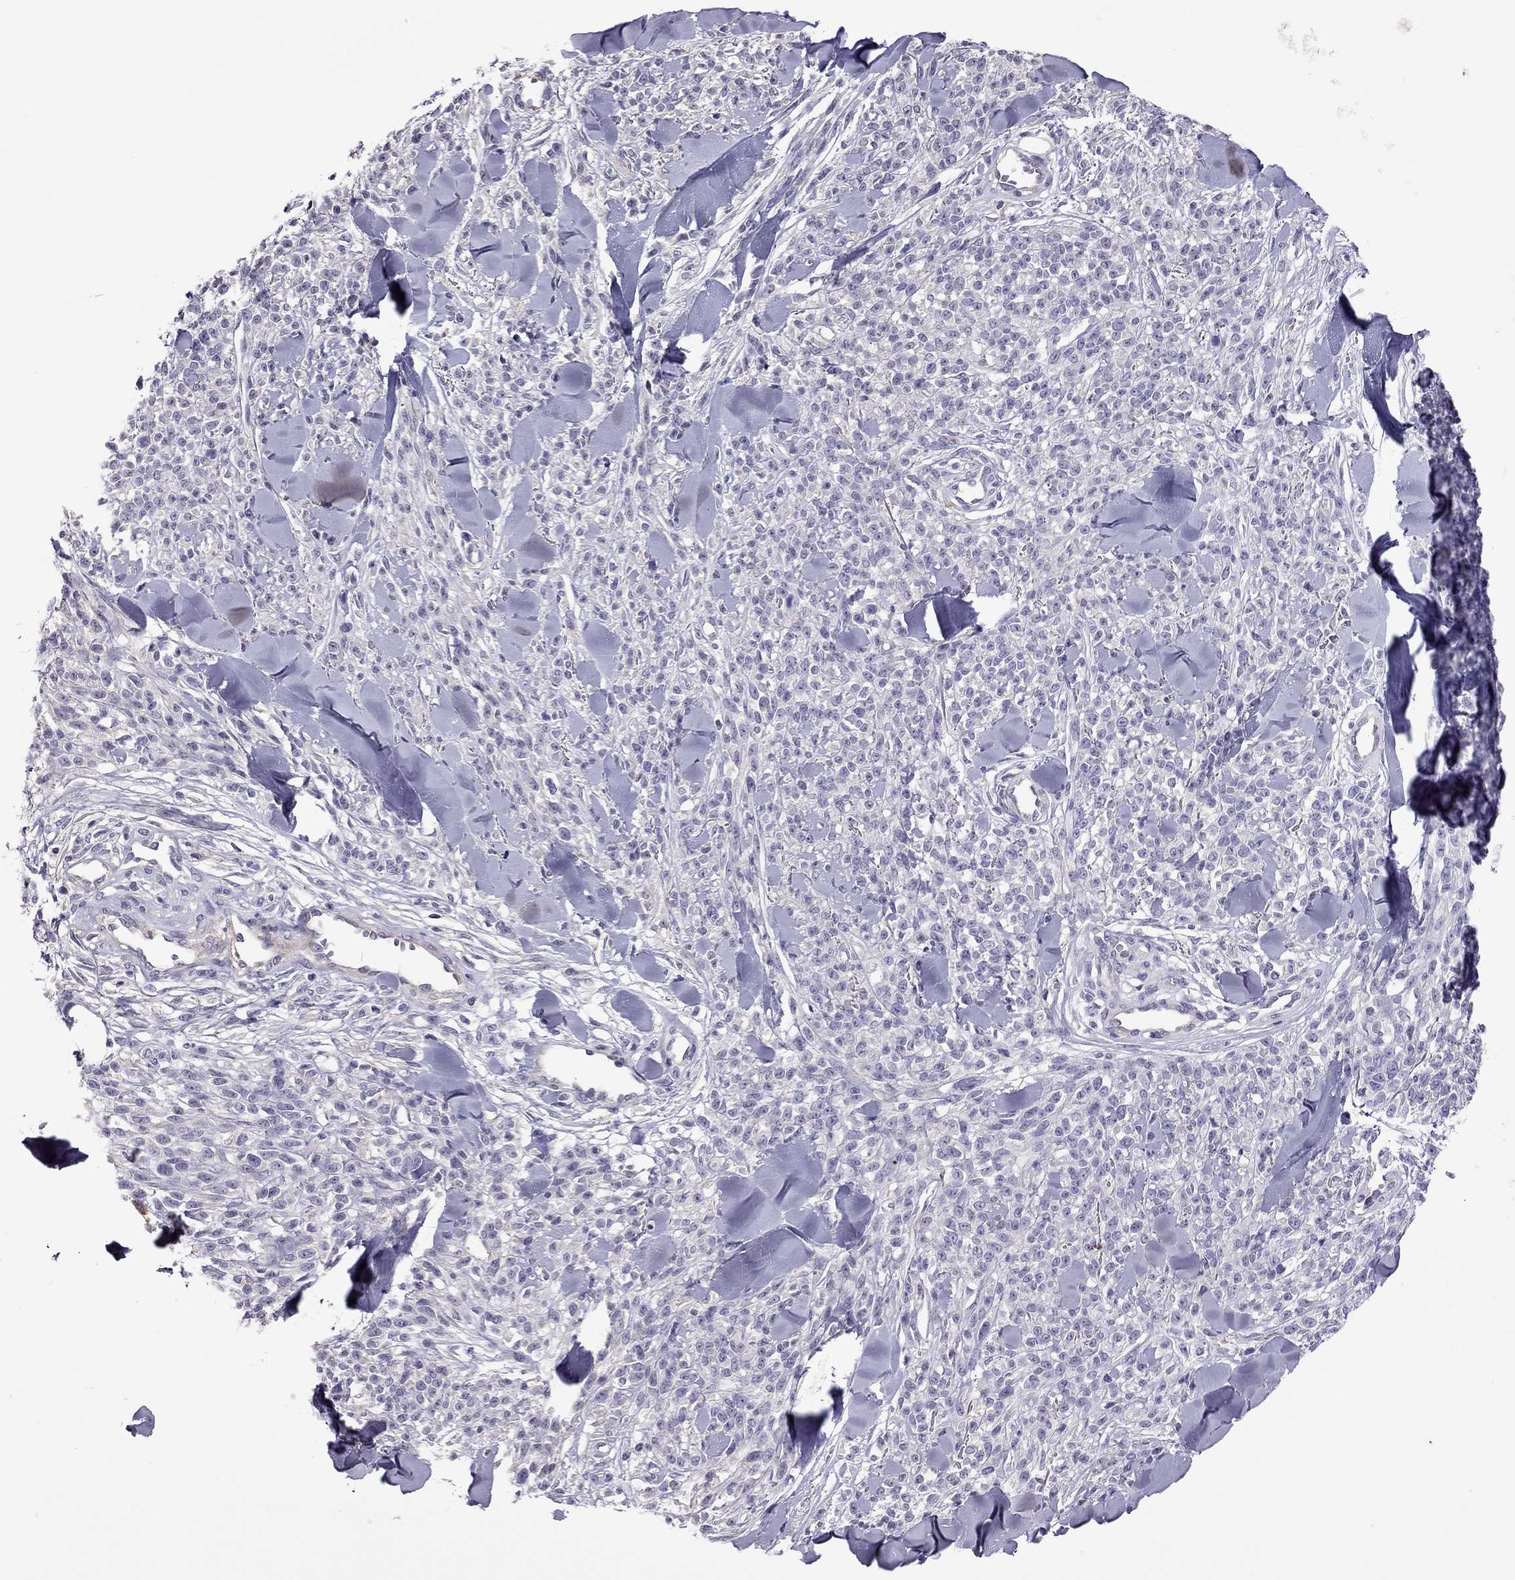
{"staining": {"intensity": "negative", "quantity": "none", "location": "none"}, "tissue": "melanoma", "cell_type": "Tumor cells", "image_type": "cancer", "snomed": [{"axis": "morphology", "description": "Malignant melanoma, NOS"}, {"axis": "topography", "description": "Skin"}, {"axis": "topography", "description": "Skin of trunk"}], "caption": "Tumor cells show no significant protein positivity in malignant melanoma. Brightfield microscopy of IHC stained with DAB (brown) and hematoxylin (blue), captured at high magnification.", "gene": "SLC16A8", "patient": {"sex": "male", "age": 74}}